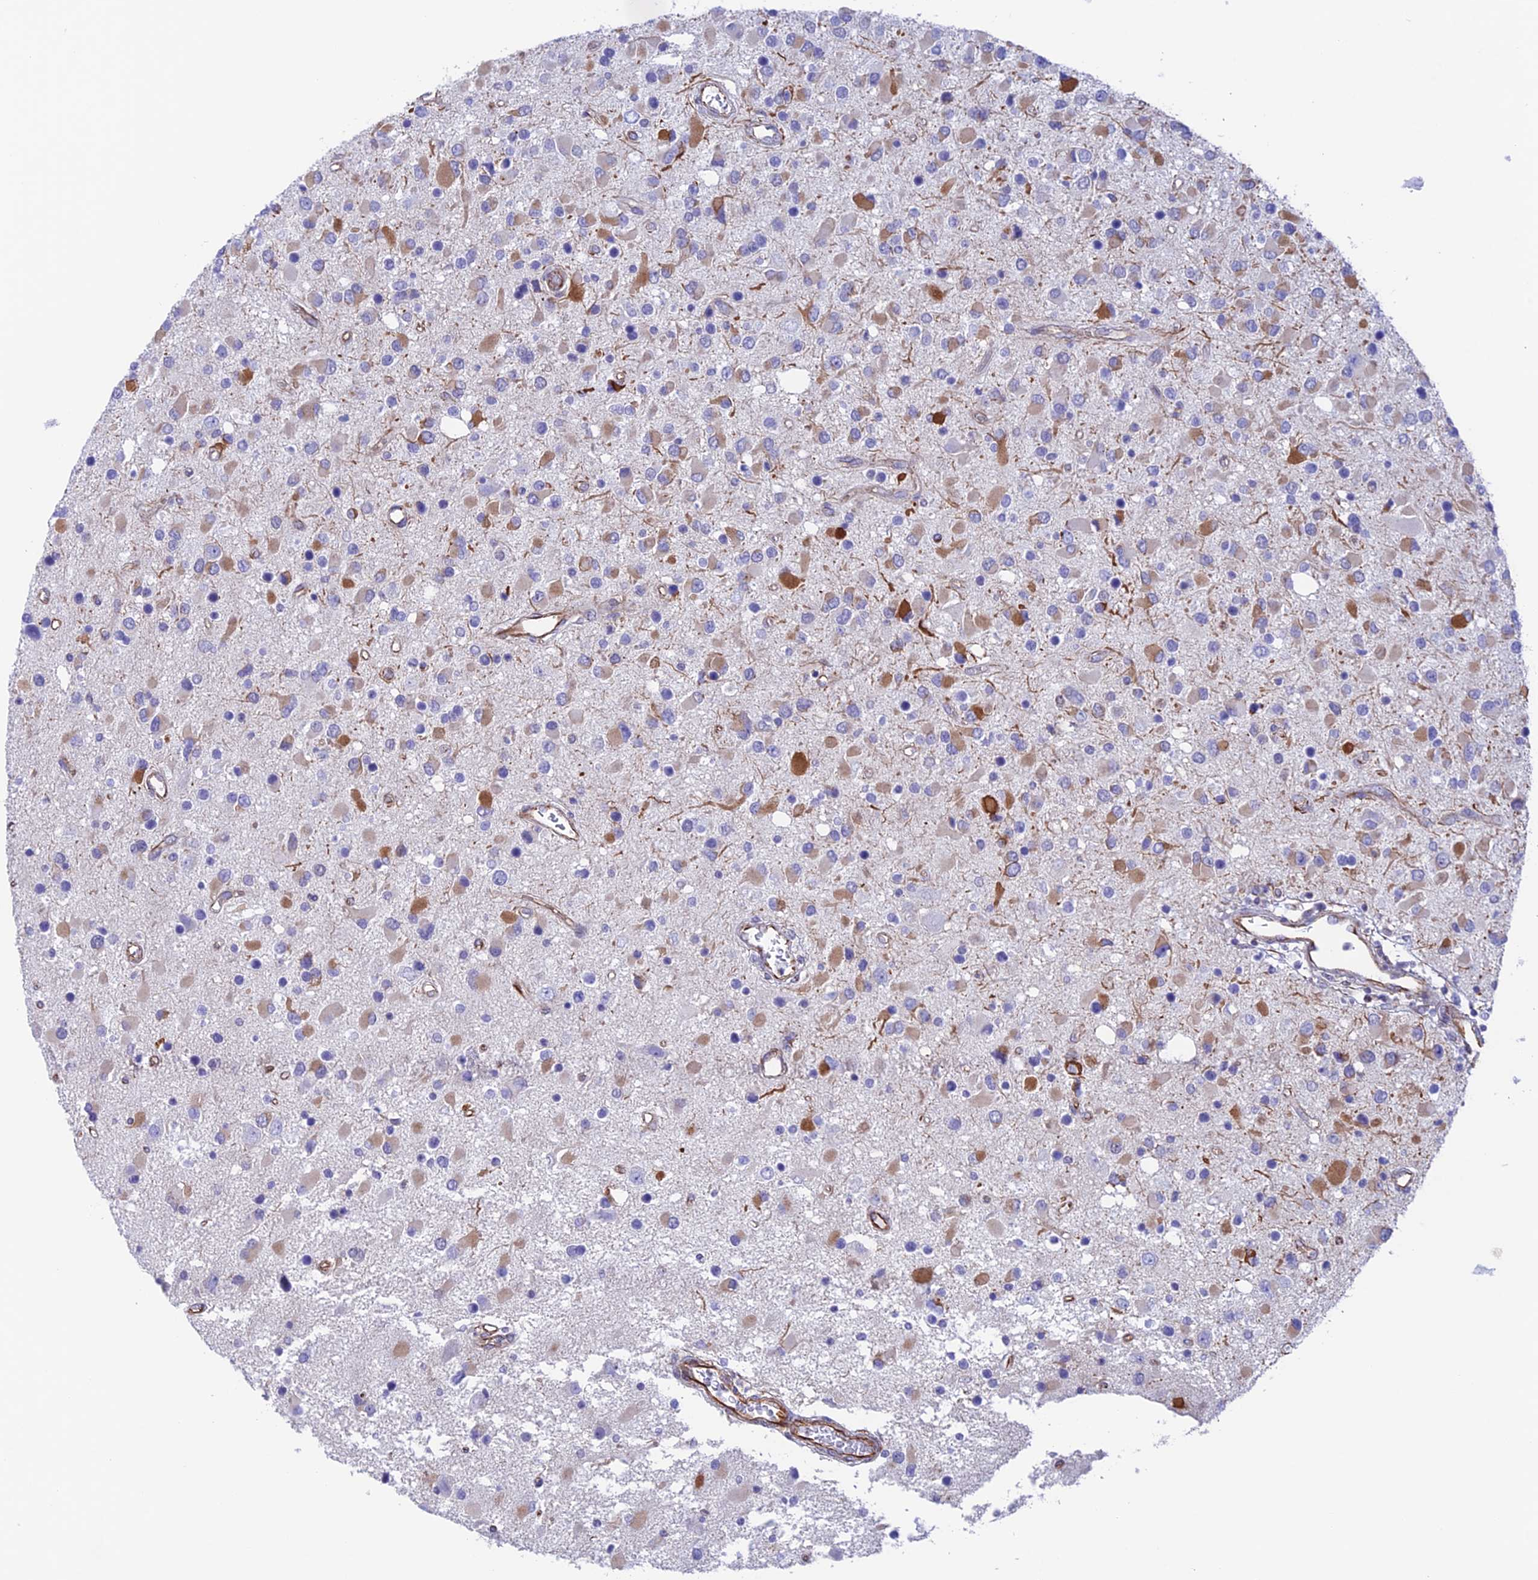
{"staining": {"intensity": "moderate", "quantity": "25%-75%", "location": "cytoplasmic/membranous"}, "tissue": "glioma", "cell_type": "Tumor cells", "image_type": "cancer", "snomed": [{"axis": "morphology", "description": "Glioma, malignant, High grade"}, {"axis": "topography", "description": "Brain"}], "caption": "Protein expression analysis of human glioma reveals moderate cytoplasmic/membranous staining in approximately 25%-75% of tumor cells.", "gene": "ZNF652", "patient": {"sex": "male", "age": 53}}